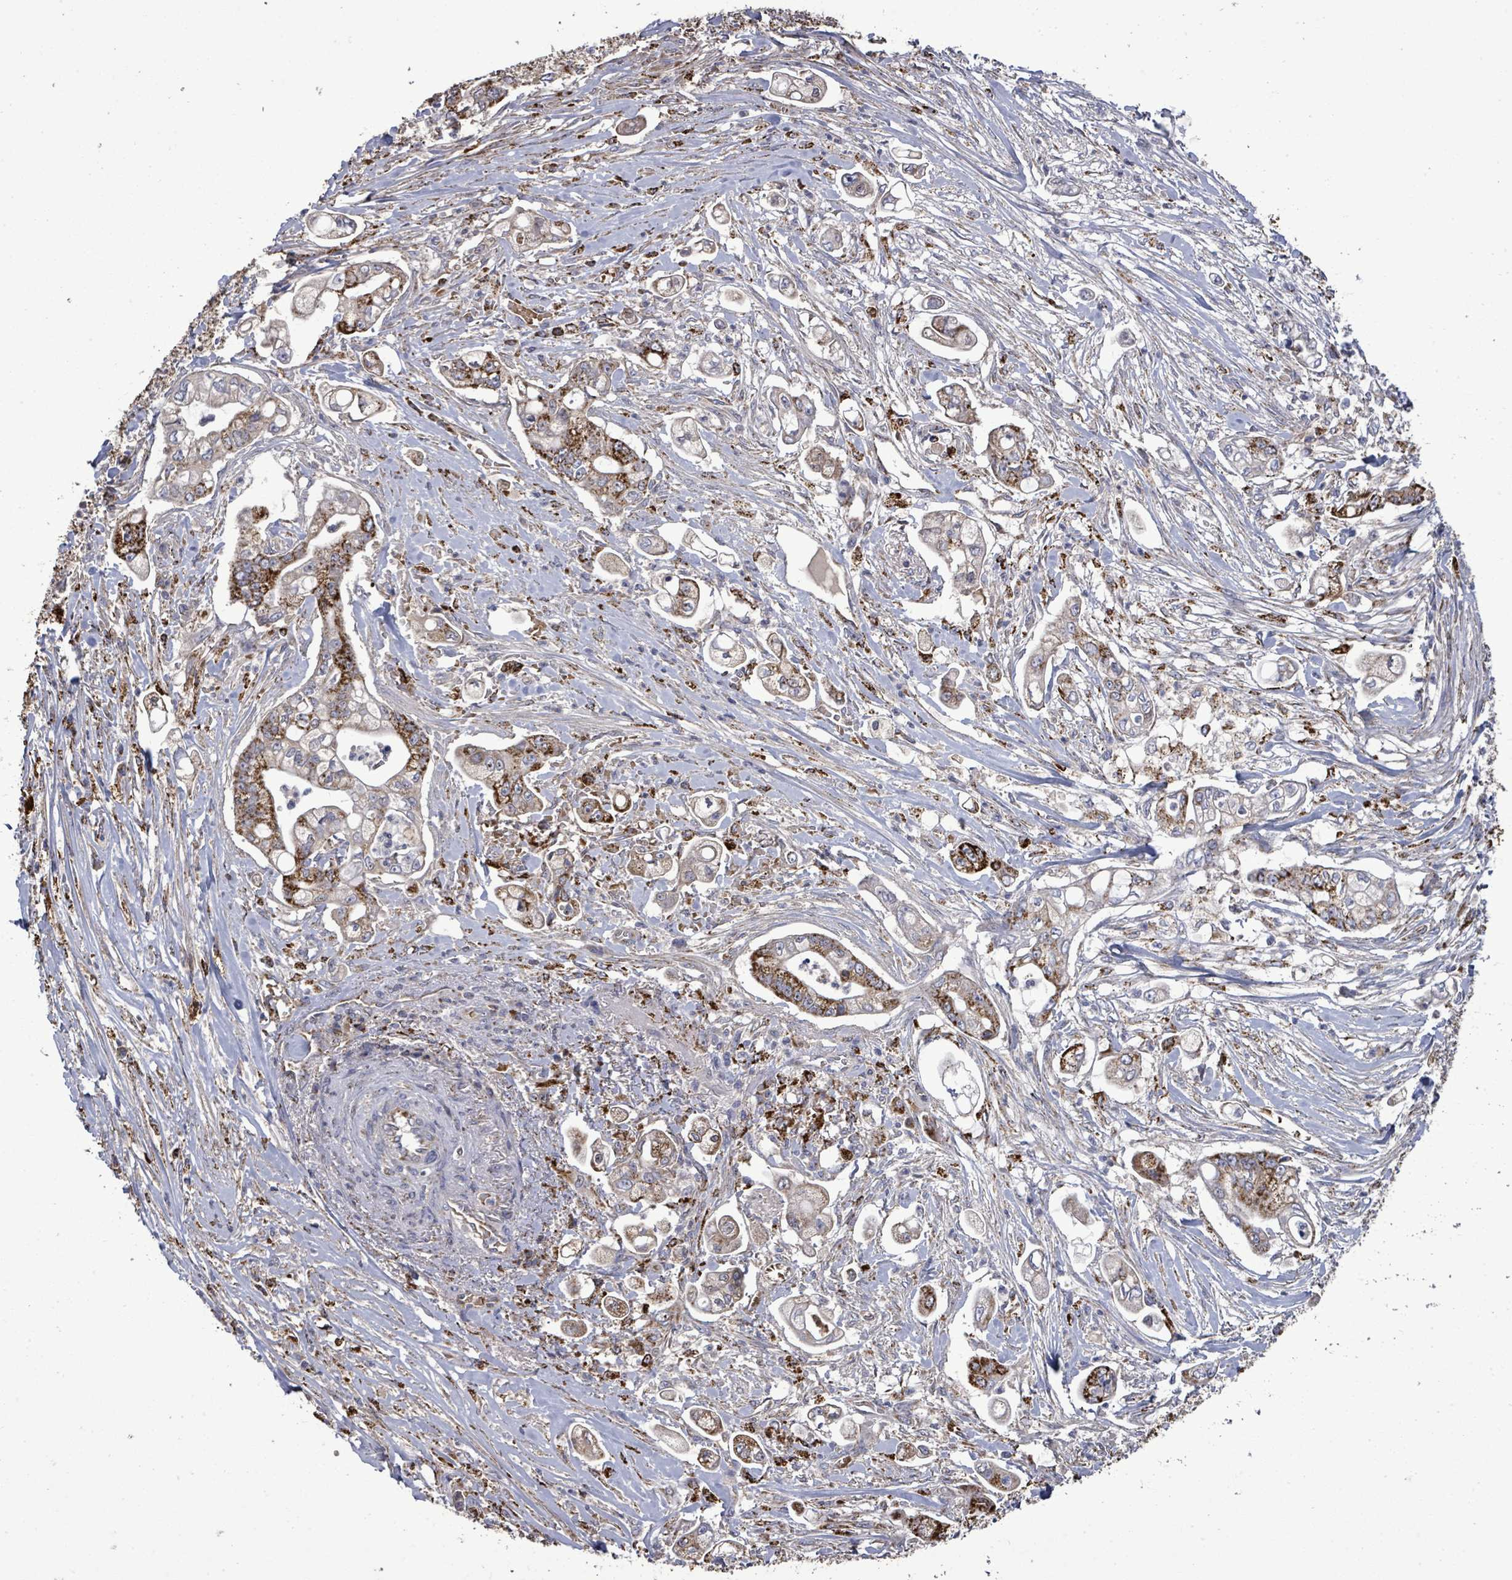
{"staining": {"intensity": "strong", "quantity": "25%-75%", "location": "cytoplasmic/membranous"}, "tissue": "pancreatic cancer", "cell_type": "Tumor cells", "image_type": "cancer", "snomed": [{"axis": "morphology", "description": "Adenocarcinoma, NOS"}, {"axis": "topography", "description": "Pancreas"}], "caption": "Immunohistochemical staining of pancreatic cancer displays high levels of strong cytoplasmic/membranous protein staining in approximately 25%-75% of tumor cells.", "gene": "MTMR12", "patient": {"sex": "female", "age": 69}}